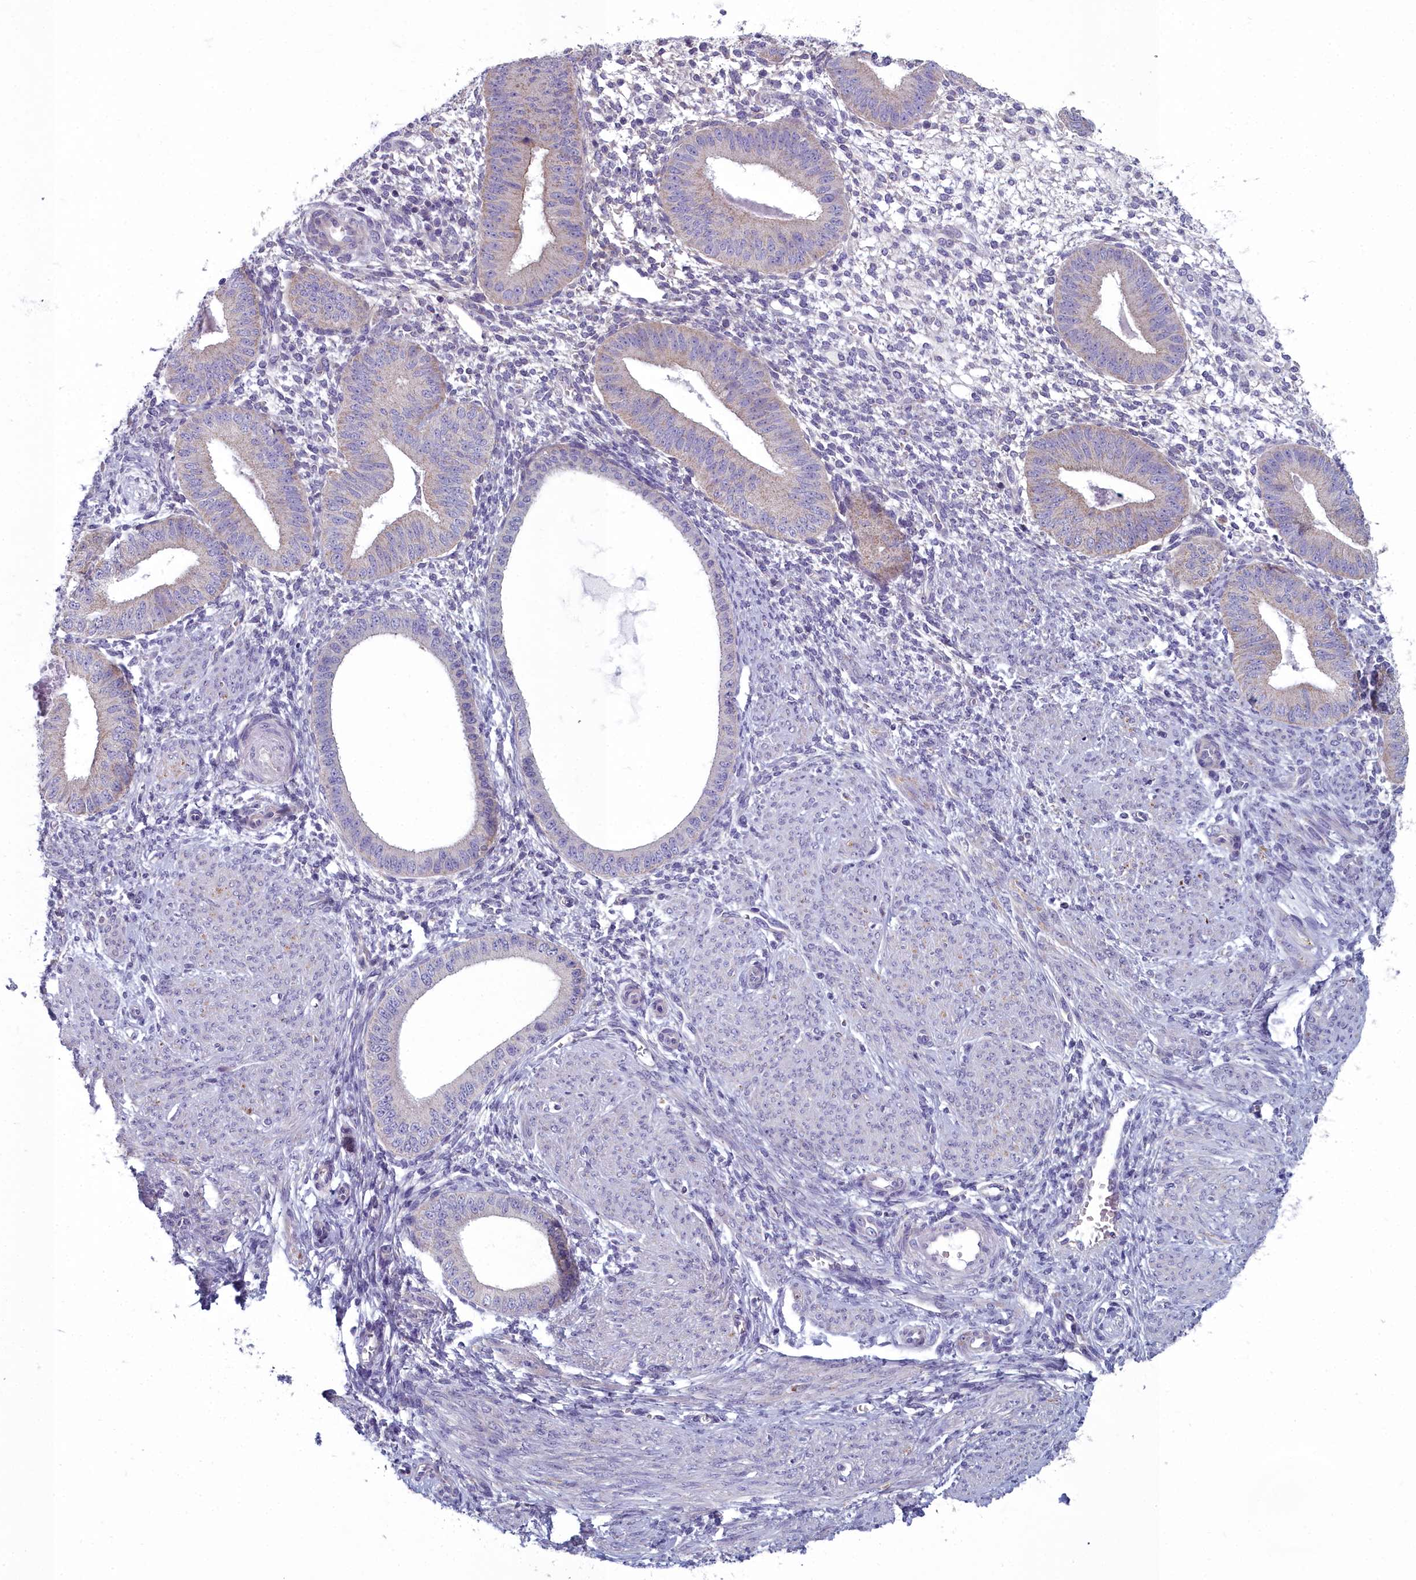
{"staining": {"intensity": "negative", "quantity": "none", "location": "none"}, "tissue": "endometrium", "cell_type": "Cells in endometrial stroma", "image_type": "normal", "snomed": [{"axis": "morphology", "description": "Normal tissue, NOS"}, {"axis": "topography", "description": "Endometrium"}], "caption": "The micrograph reveals no staining of cells in endometrial stroma in benign endometrium. (Immunohistochemistry, brightfield microscopy, high magnification).", "gene": "INSYN2A", "patient": {"sex": "female", "age": 49}}